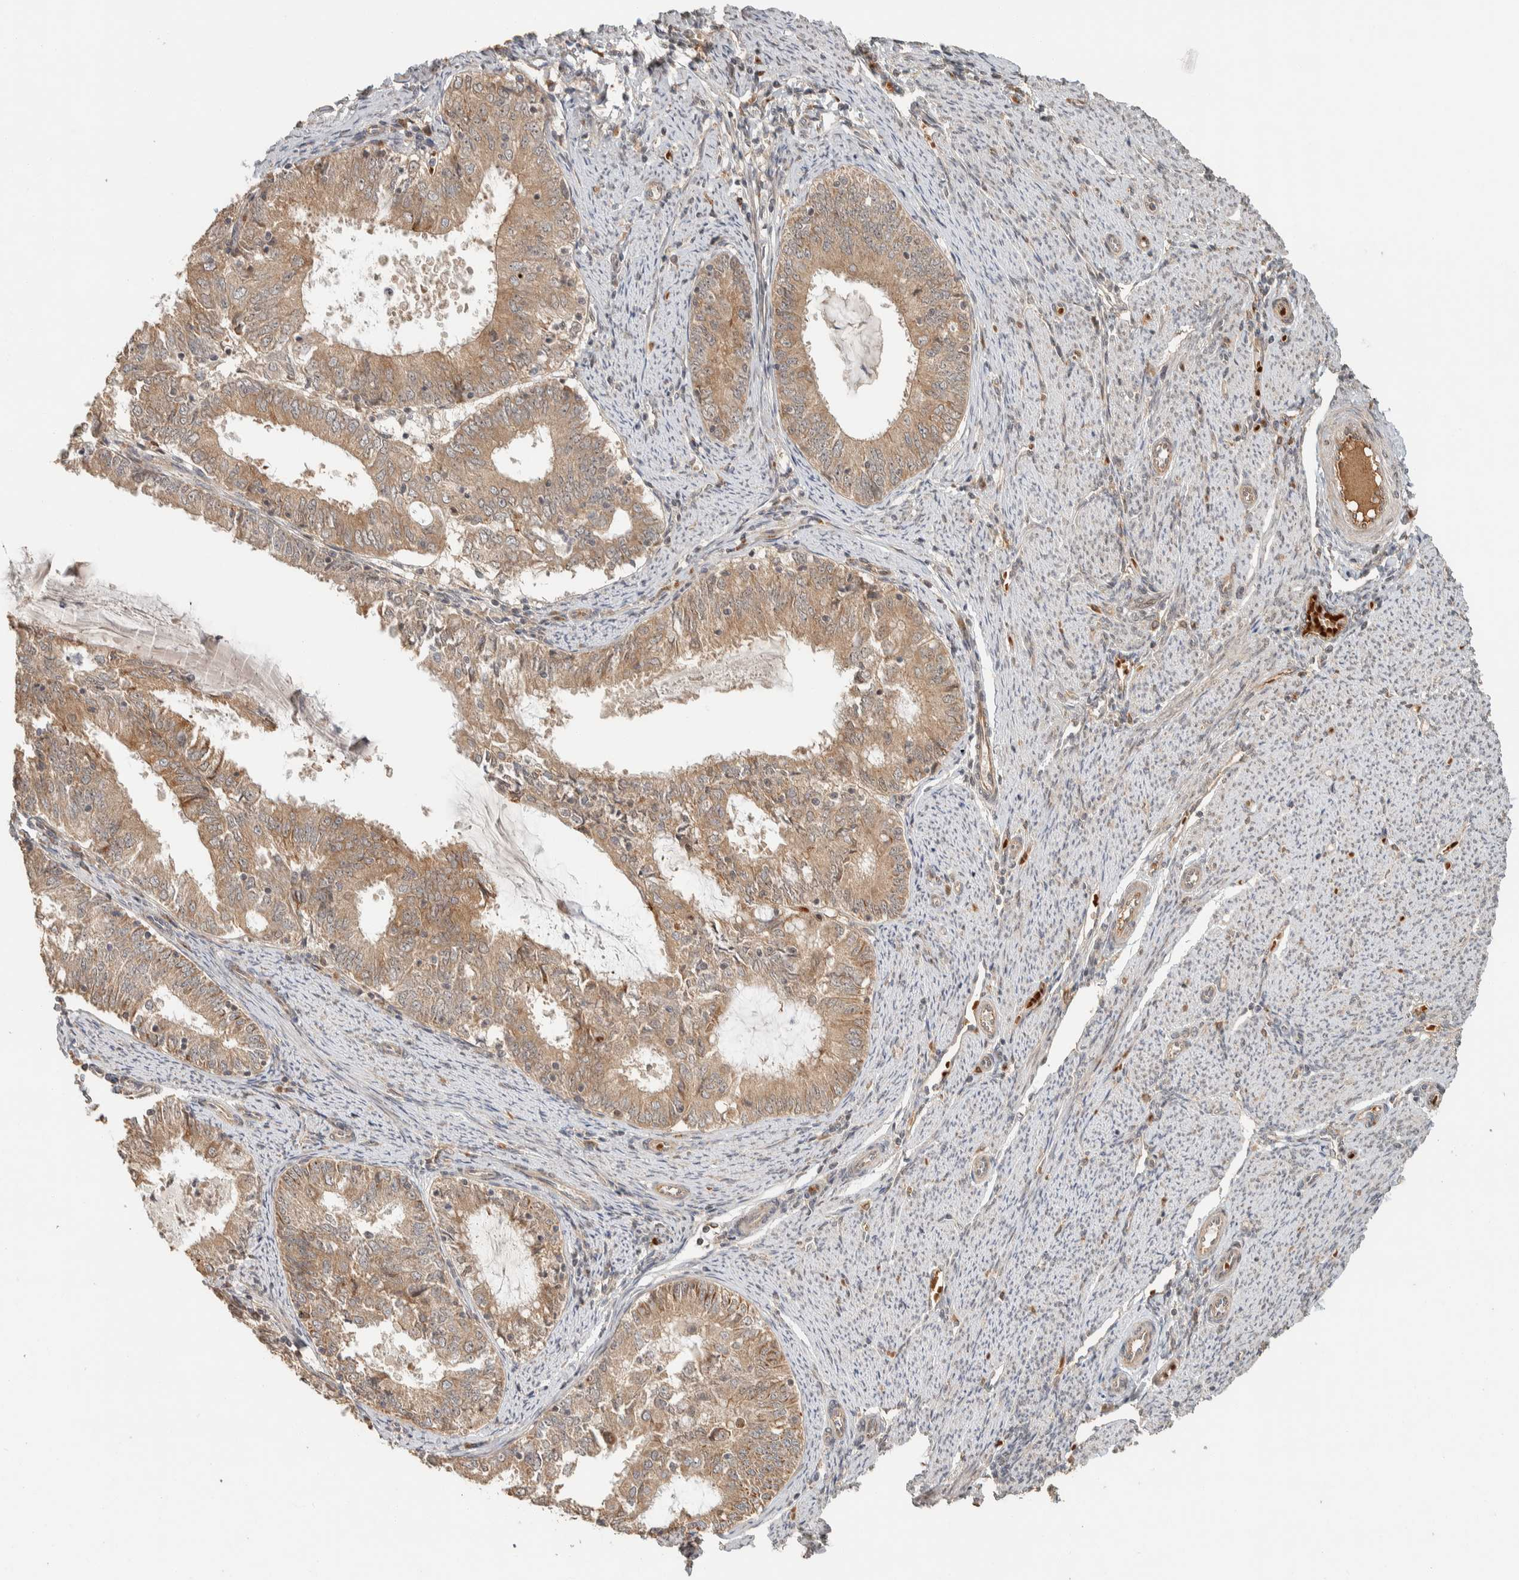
{"staining": {"intensity": "moderate", "quantity": ">75%", "location": "cytoplasmic/membranous"}, "tissue": "endometrial cancer", "cell_type": "Tumor cells", "image_type": "cancer", "snomed": [{"axis": "morphology", "description": "Adenocarcinoma, NOS"}, {"axis": "topography", "description": "Endometrium"}], "caption": "Brown immunohistochemical staining in endometrial cancer (adenocarcinoma) exhibits moderate cytoplasmic/membranous staining in about >75% of tumor cells. The protein is shown in brown color, while the nuclei are stained blue.", "gene": "ZBTB2", "patient": {"sex": "female", "age": 57}}